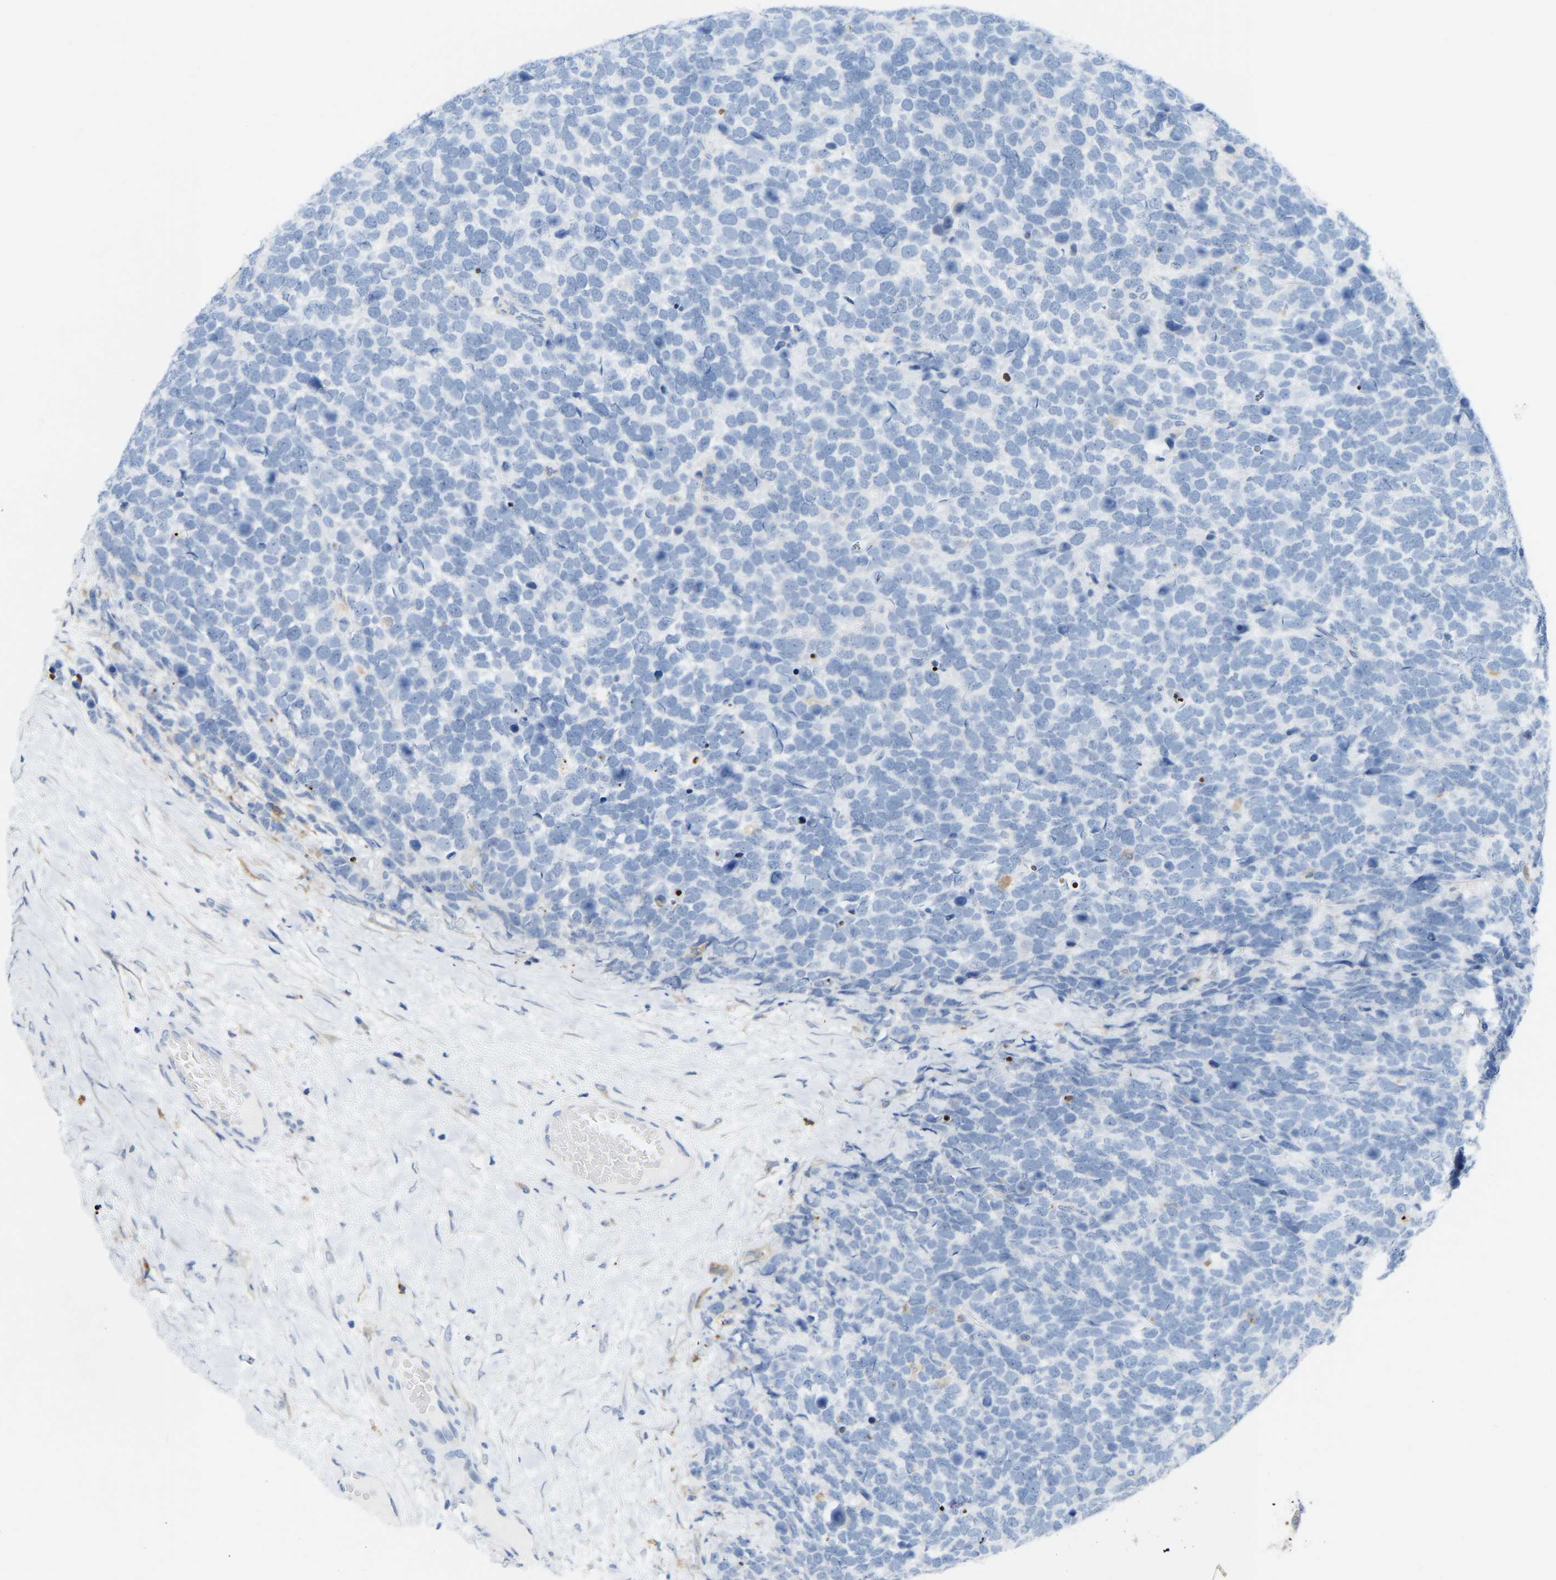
{"staining": {"intensity": "negative", "quantity": "none", "location": "none"}, "tissue": "urothelial cancer", "cell_type": "Tumor cells", "image_type": "cancer", "snomed": [{"axis": "morphology", "description": "Urothelial carcinoma, High grade"}, {"axis": "topography", "description": "Urinary bladder"}], "caption": "This is an immunohistochemistry micrograph of urothelial carcinoma (high-grade). There is no positivity in tumor cells.", "gene": "ABTB2", "patient": {"sex": "female", "age": 82}}